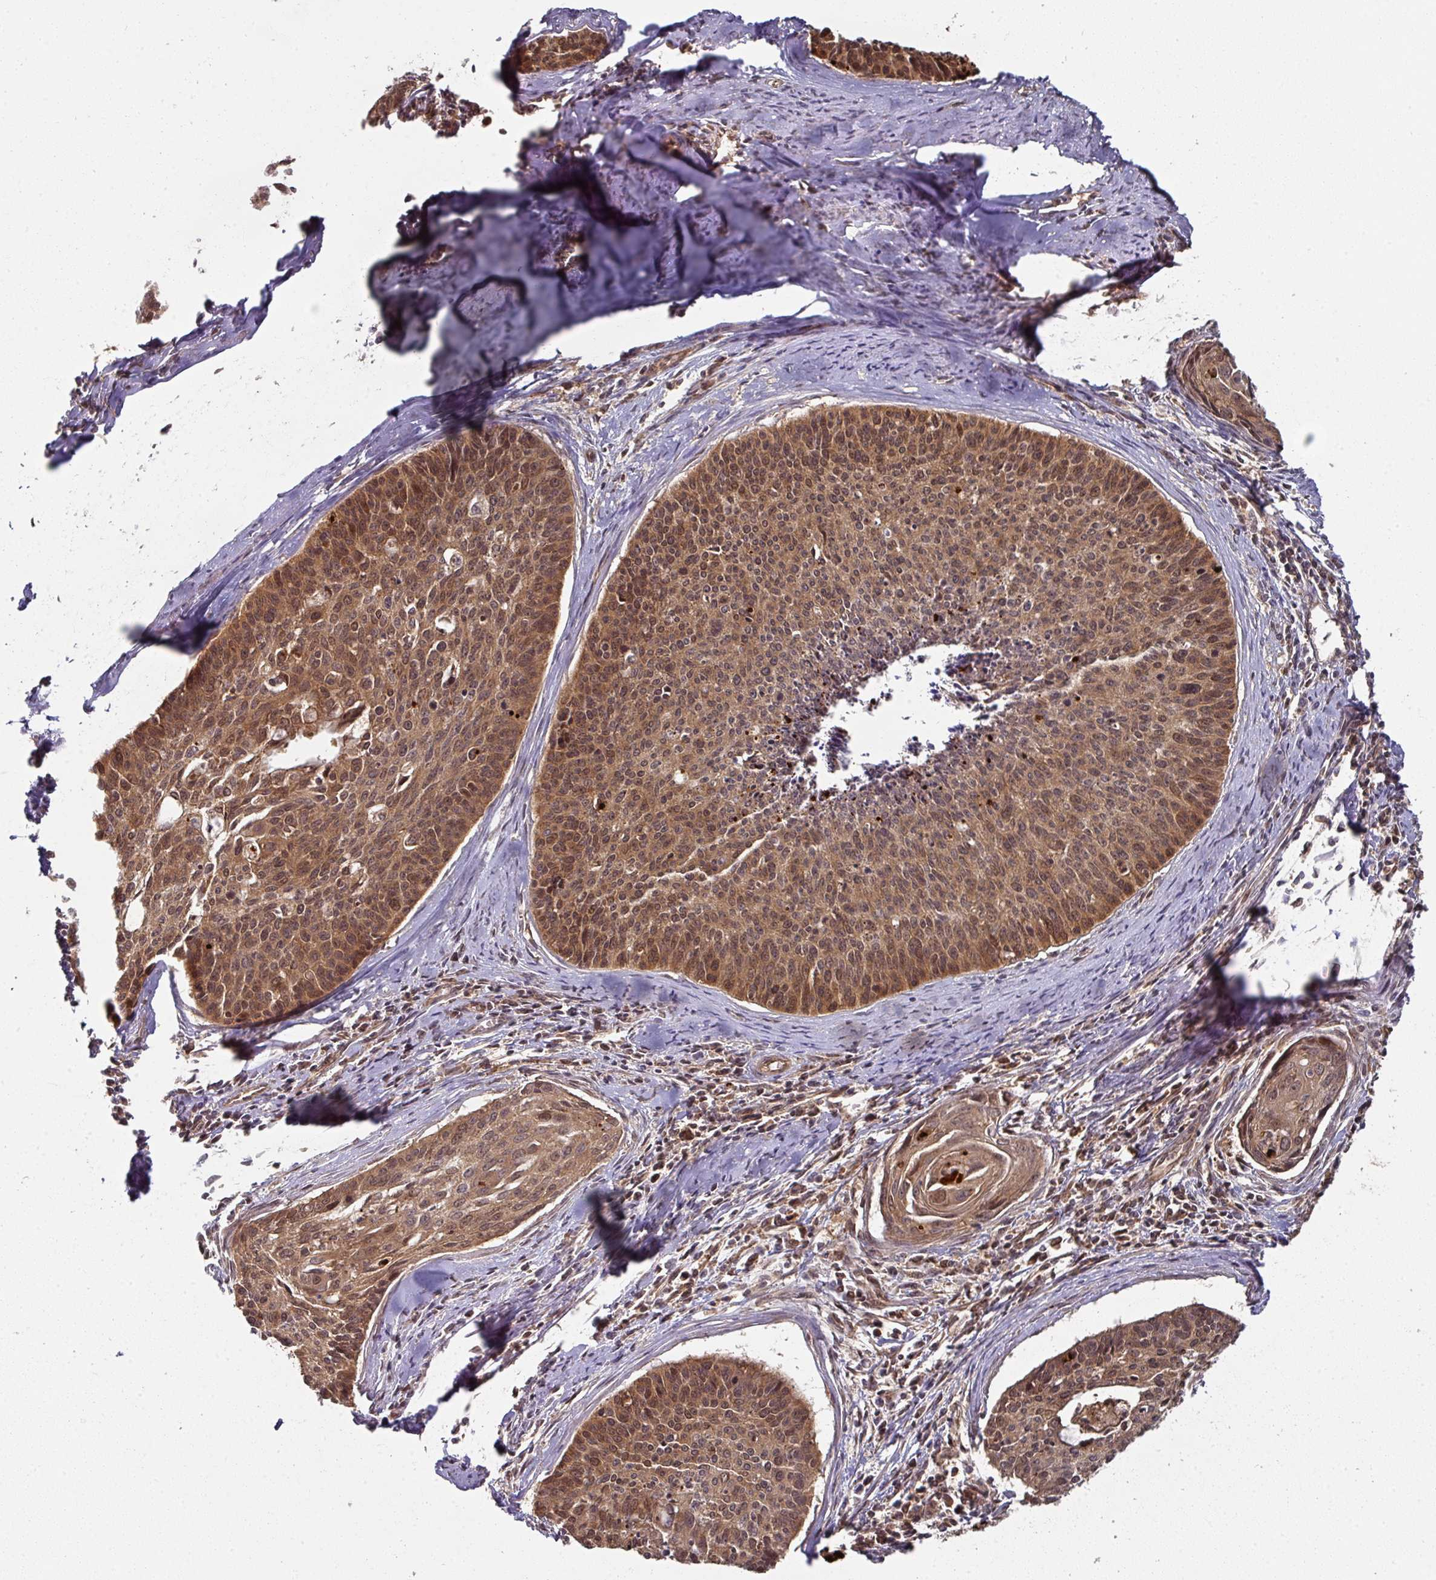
{"staining": {"intensity": "moderate", "quantity": ">75%", "location": "cytoplasmic/membranous,nuclear"}, "tissue": "cervical cancer", "cell_type": "Tumor cells", "image_type": "cancer", "snomed": [{"axis": "morphology", "description": "Squamous cell carcinoma, NOS"}, {"axis": "topography", "description": "Cervix"}], "caption": "Immunohistochemistry micrograph of neoplastic tissue: human squamous cell carcinoma (cervical) stained using immunohistochemistry (IHC) reveals medium levels of moderate protein expression localized specifically in the cytoplasmic/membranous and nuclear of tumor cells, appearing as a cytoplasmic/membranous and nuclear brown color.", "gene": "EIF4EBP2", "patient": {"sex": "female", "age": 55}}